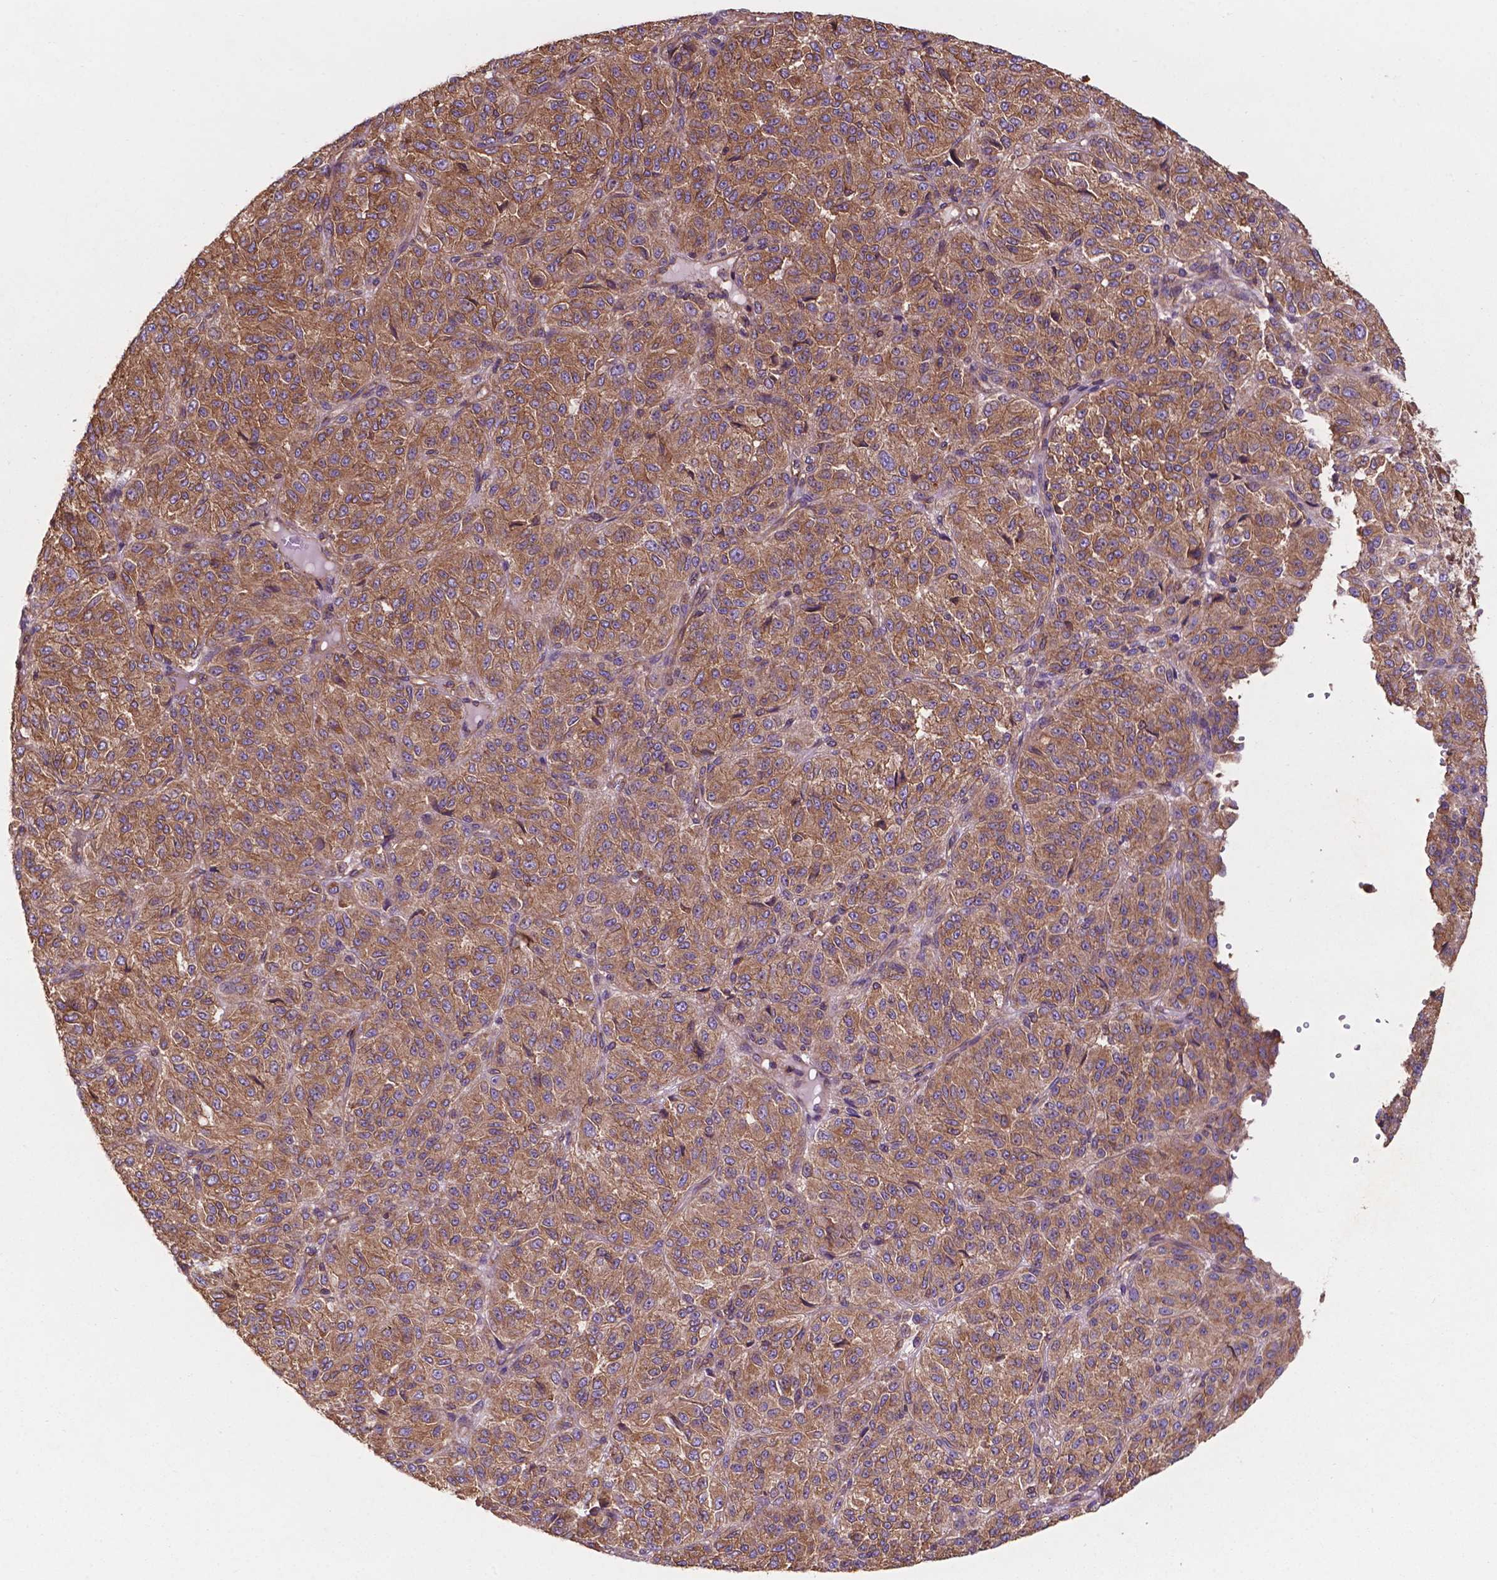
{"staining": {"intensity": "moderate", "quantity": ">75%", "location": "cytoplasmic/membranous"}, "tissue": "melanoma", "cell_type": "Tumor cells", "image_type": "cancer", "snomed": [{"axis": "morphology", "description": "Malignant melanoma, Metastatic site"}, {"axis": "topography", "description": "Brain"}], "caption": "This is an image of immunohistochemistry (IHC) staining of malignant melanoma (metastatic site), which shows moderate expression in the cytoplasmic/membranous of tumor cells.", "gene": "CCDC71L", "patient": {"sex": "female", "age": 56}}